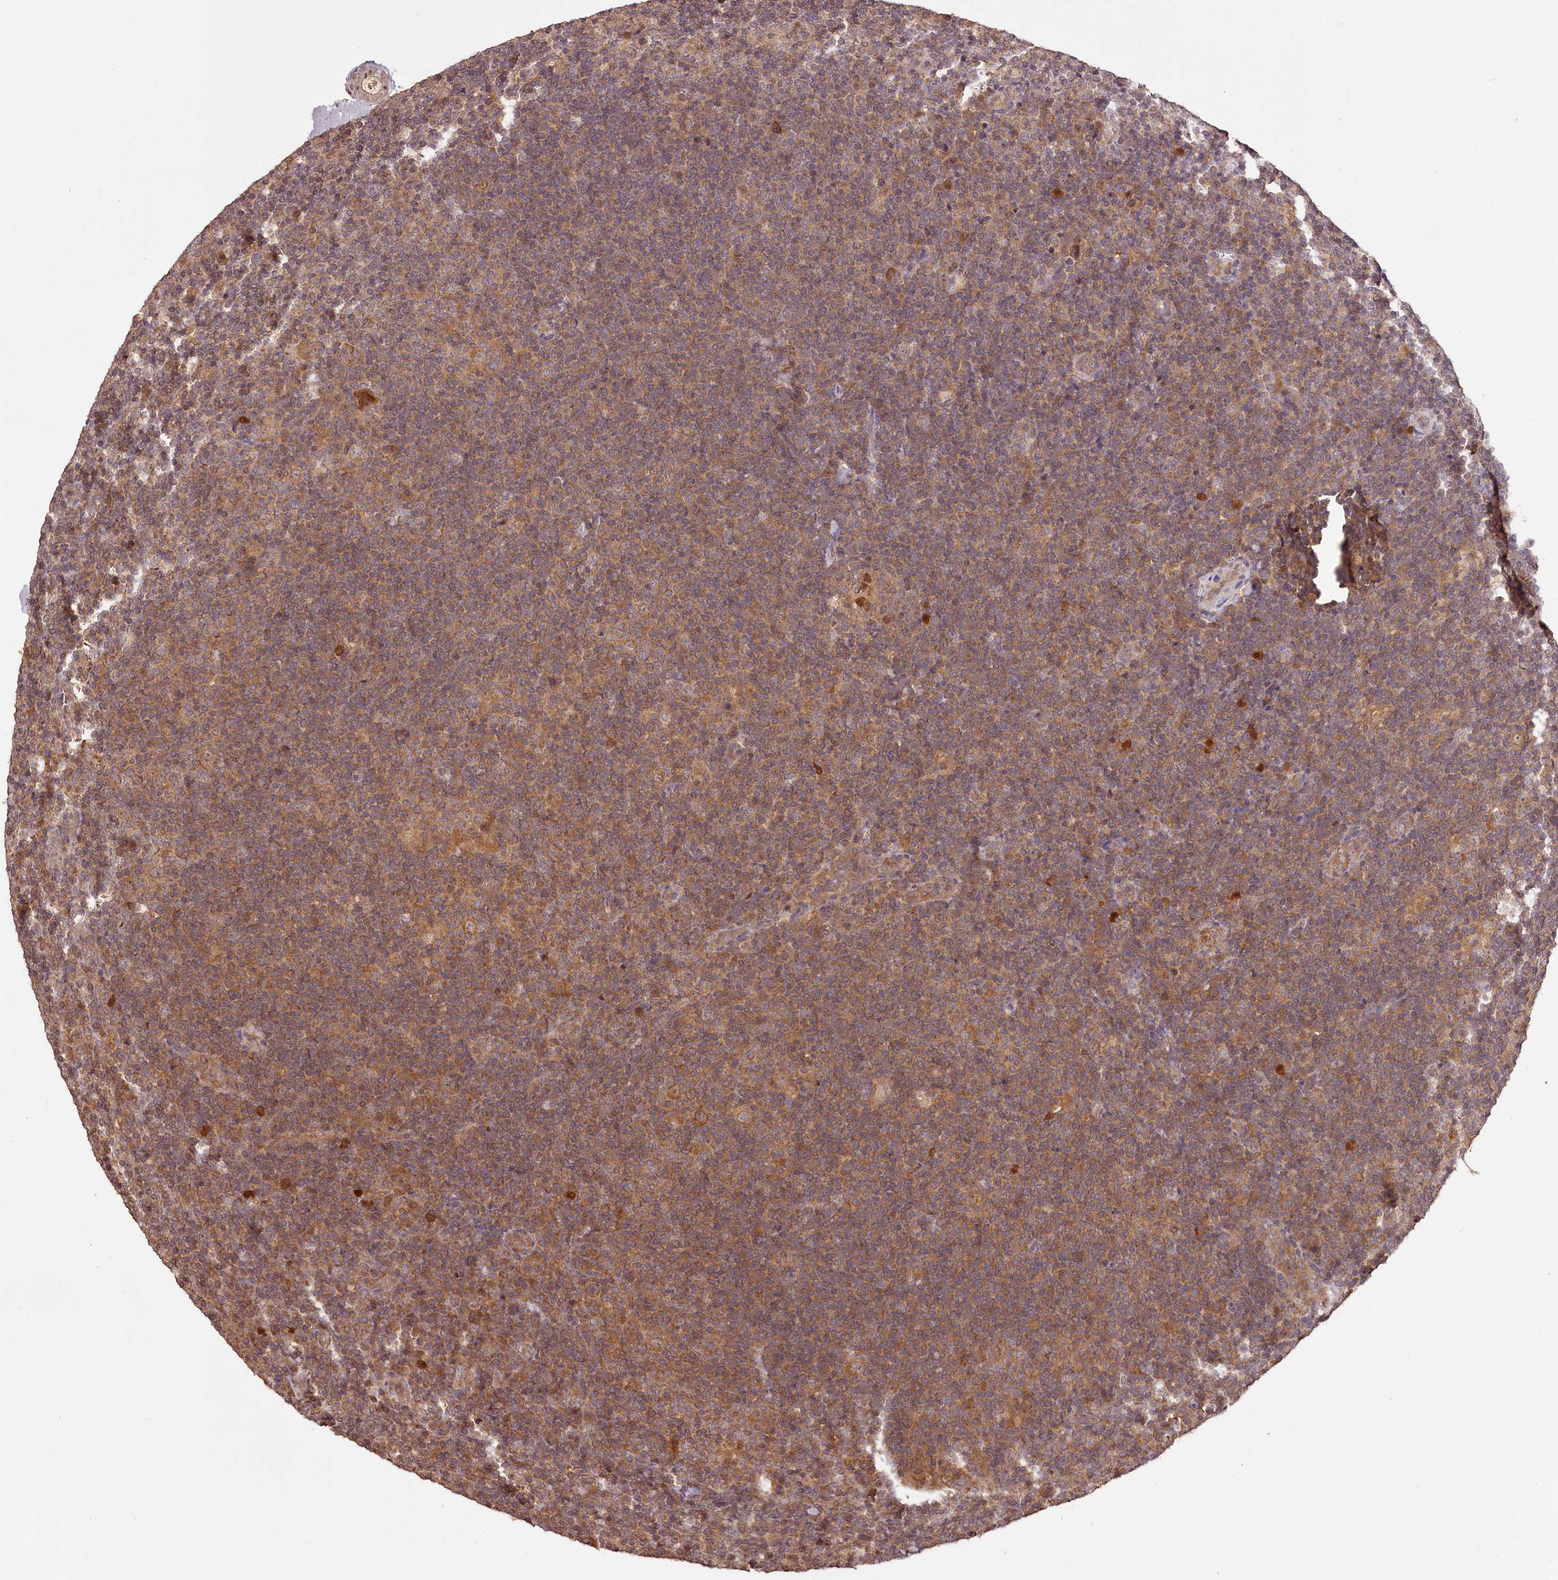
{"staining": {"intensity": "moderate", "quantity": ">75%", "location": "cytoplasmic/membranous"}, "tissue": "lymphoma", "cell_type": "Tumor cells", "image_type": "cancer", "snomed": [{"axis": "morphology", "description": "Hodgkin's disease, NOS"}, {"axis": "topography", "description": "Lymph node"}], "caption": "A brown stain labels moderate cytoplasmic/membranous staining of a protein in Hodgkin's disease tumor cells. Using DAB (brown) and hematoxylin (blue) stains, captured at high magnification using brightfield microscopy.", "gene": "TTC12", "patient": {"sex": "female", "age": 57}}